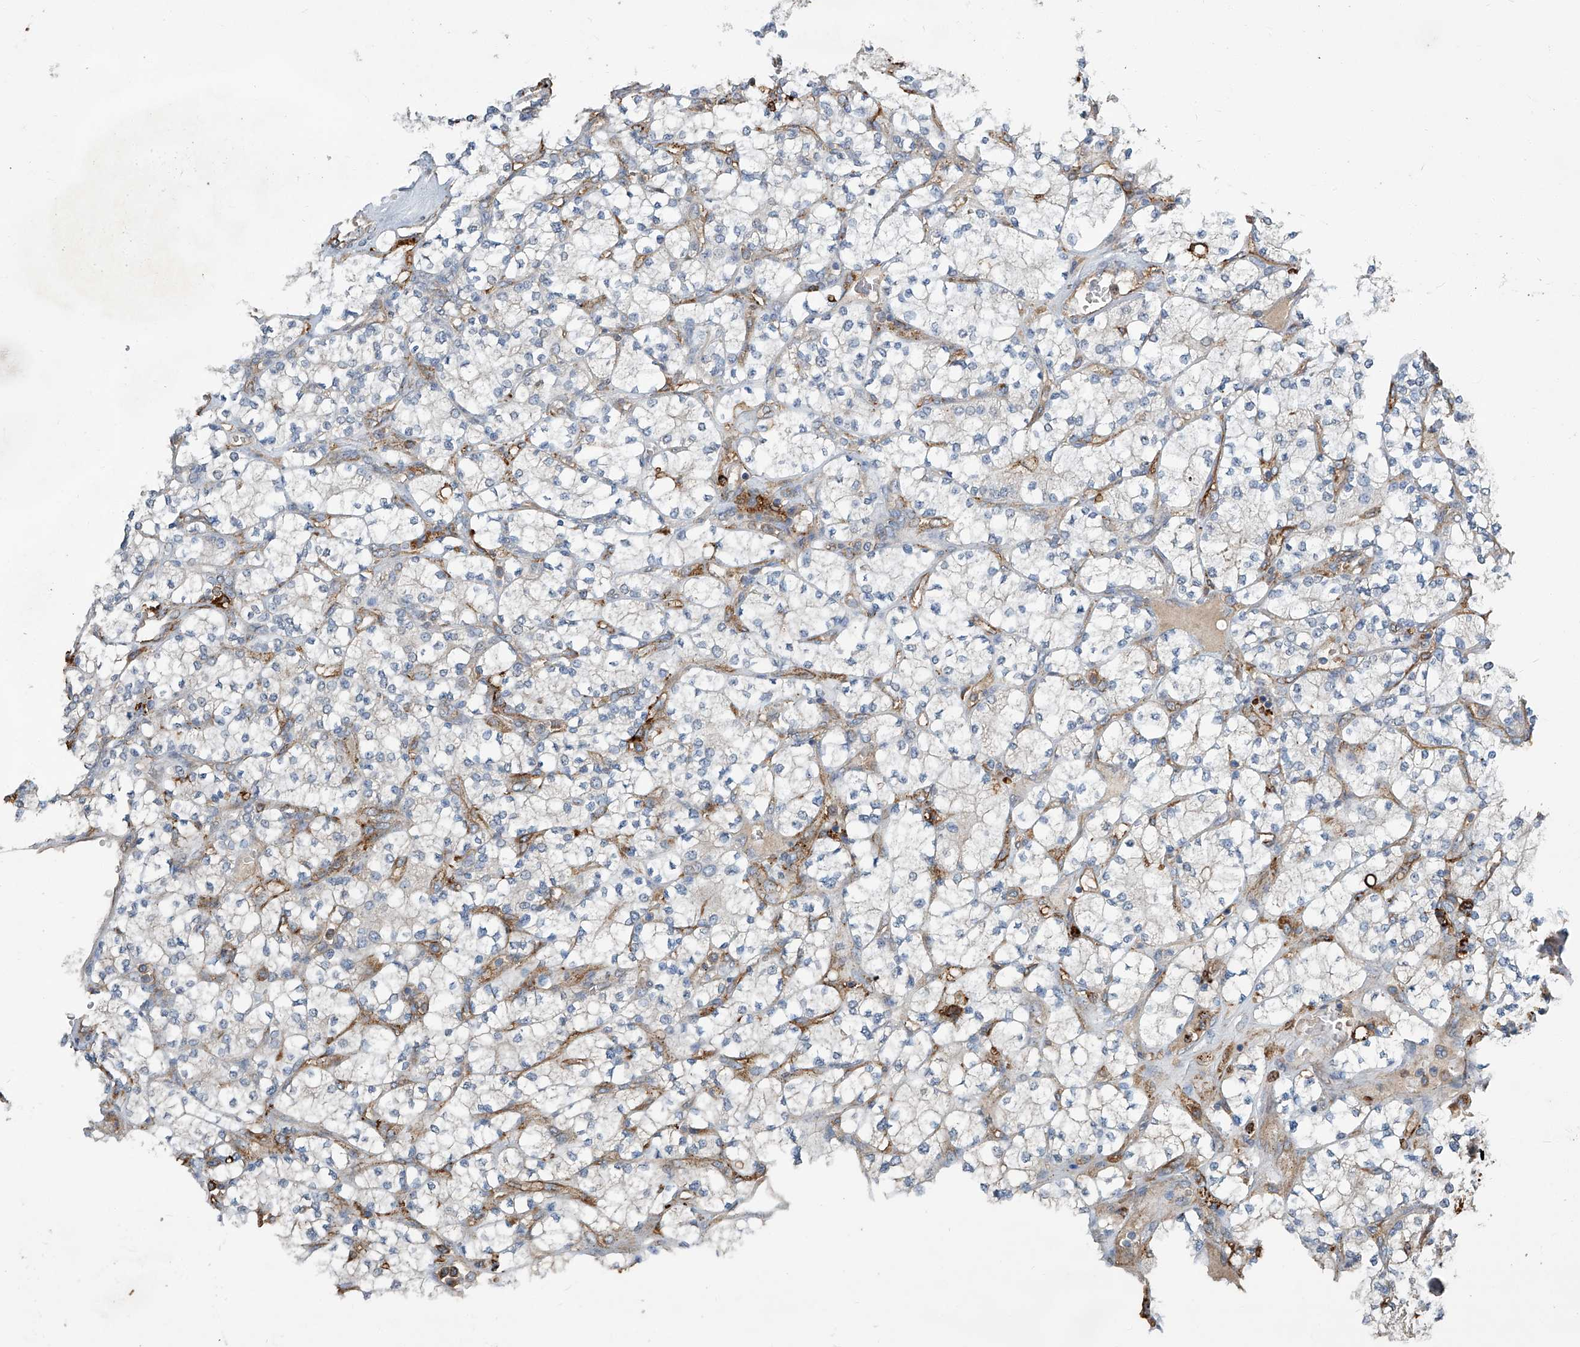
{"staining": {"intensity": "negative", "quantity": "none", "location": "none"}, "tissue": "renal cancer", "cell_type": "Tumor cells", "image_type": "cancer", "snomed": [{"axis": "morphology", "description": "Adenocarcinoma, NOS"}, {"axis": "topography", "description": "Kidney"}], "caption": "A high-resolution histopathology image shows immunohistochemistry (IHC) staining of adenocarcinoma (renal), which displays no significant positivity in tumor cells. The staining is performed using DAB (3,3'-diaminobenzidine) brown chromogen with nuclei counter-stained in using hematoxylin.", "gene": "FAM167A", "patient": {"sex": "male", "age": 77}}